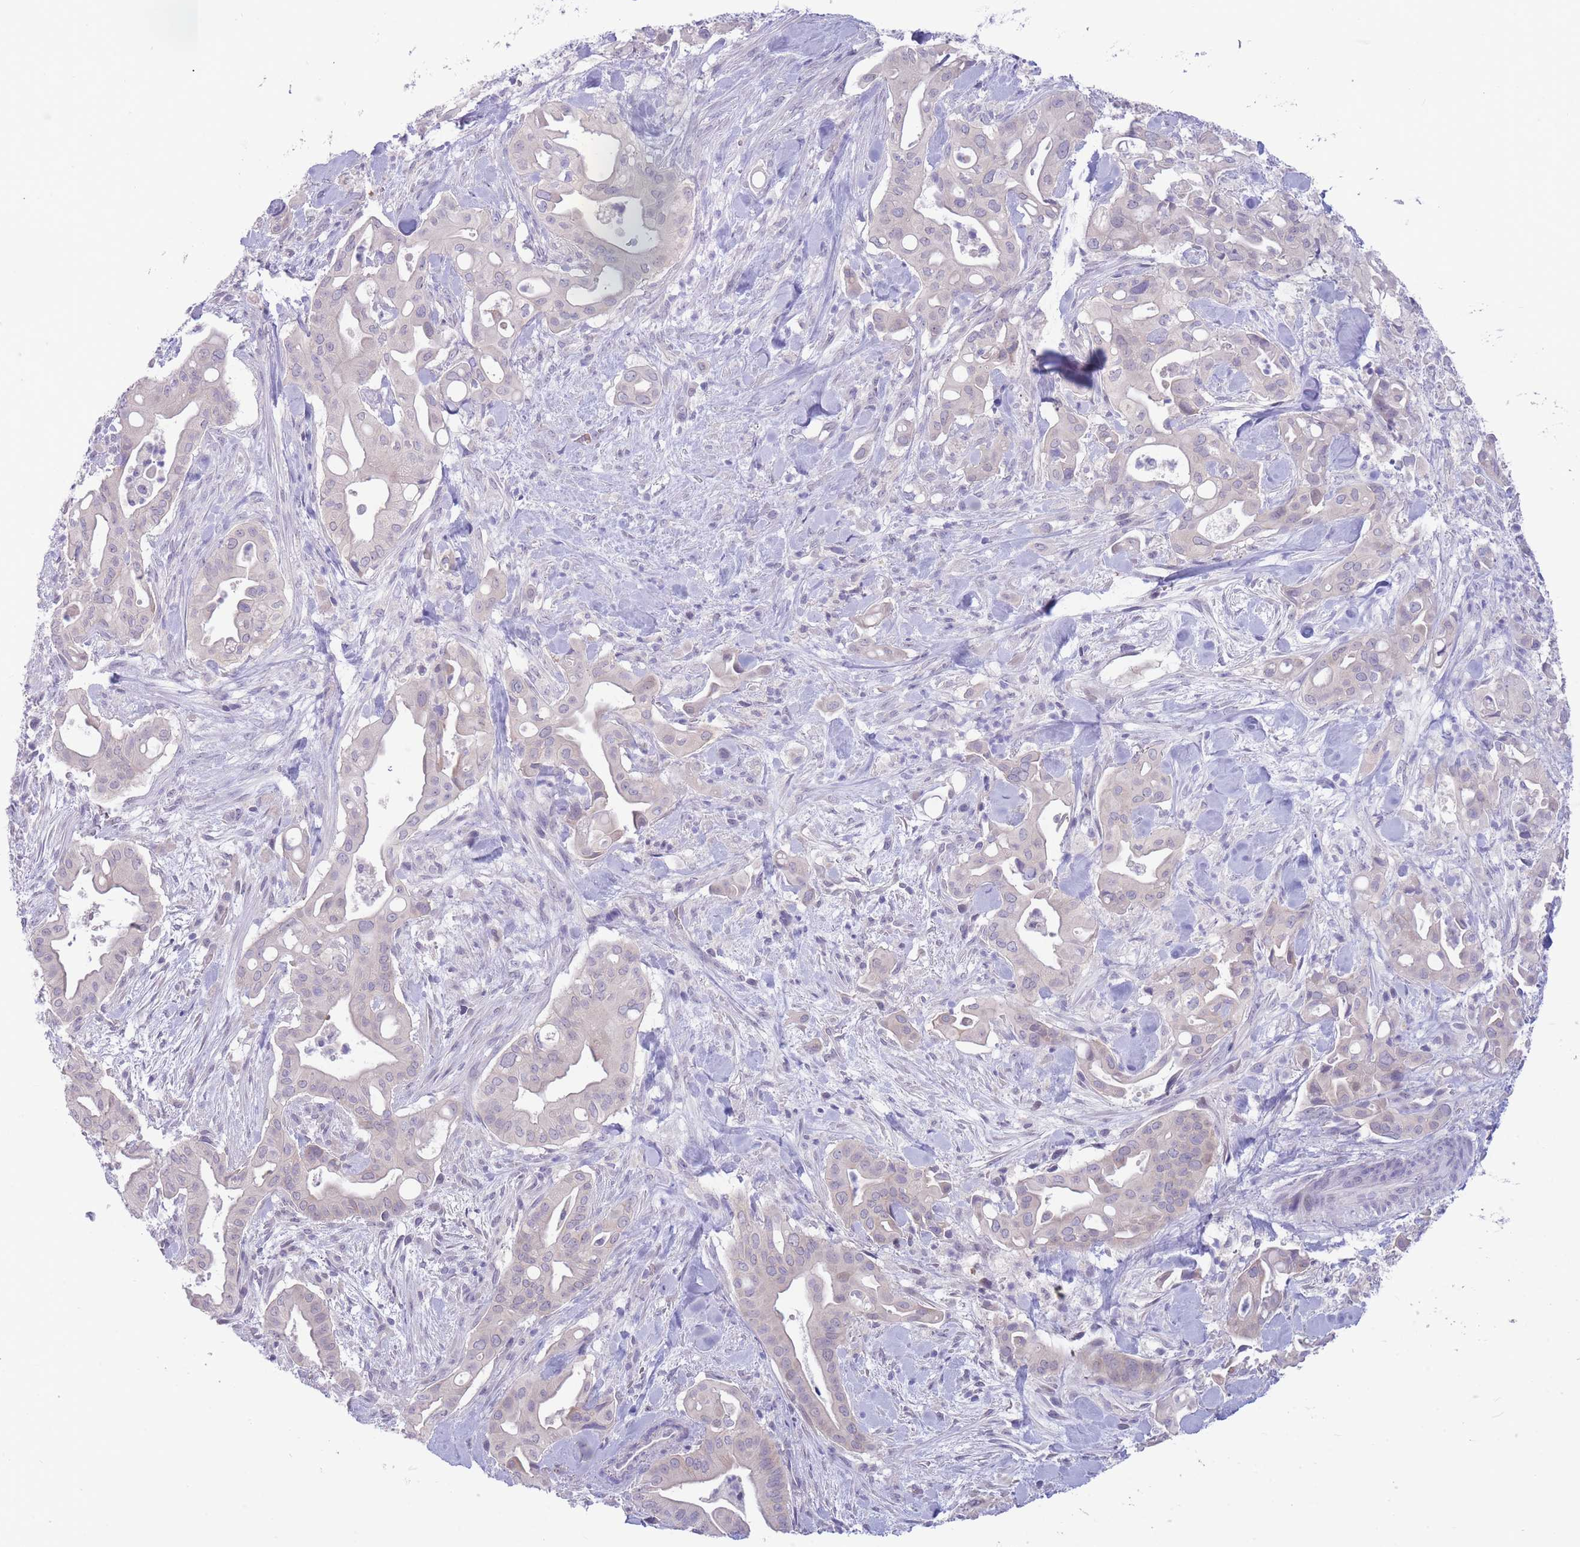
{"staining": {"intensity": "negative", "quantity": "none", "location": "none"}, "tissue": "liver cancer", "cell_type": "Tumor cells", "image_type": "cancer", "snomed": [{"axis": "morphology", "description": "Cholangiocarcinoma"}, {"axis": "topography", "description": "Liver"}], "caption": "Human liver cancer (cholangiocarcinoma) stained for a protein using immunohistochemistry exhibits no positivity in tumor cells.", "gene": "FBXO46", "patient": {"sex": "female", "age": 68}}